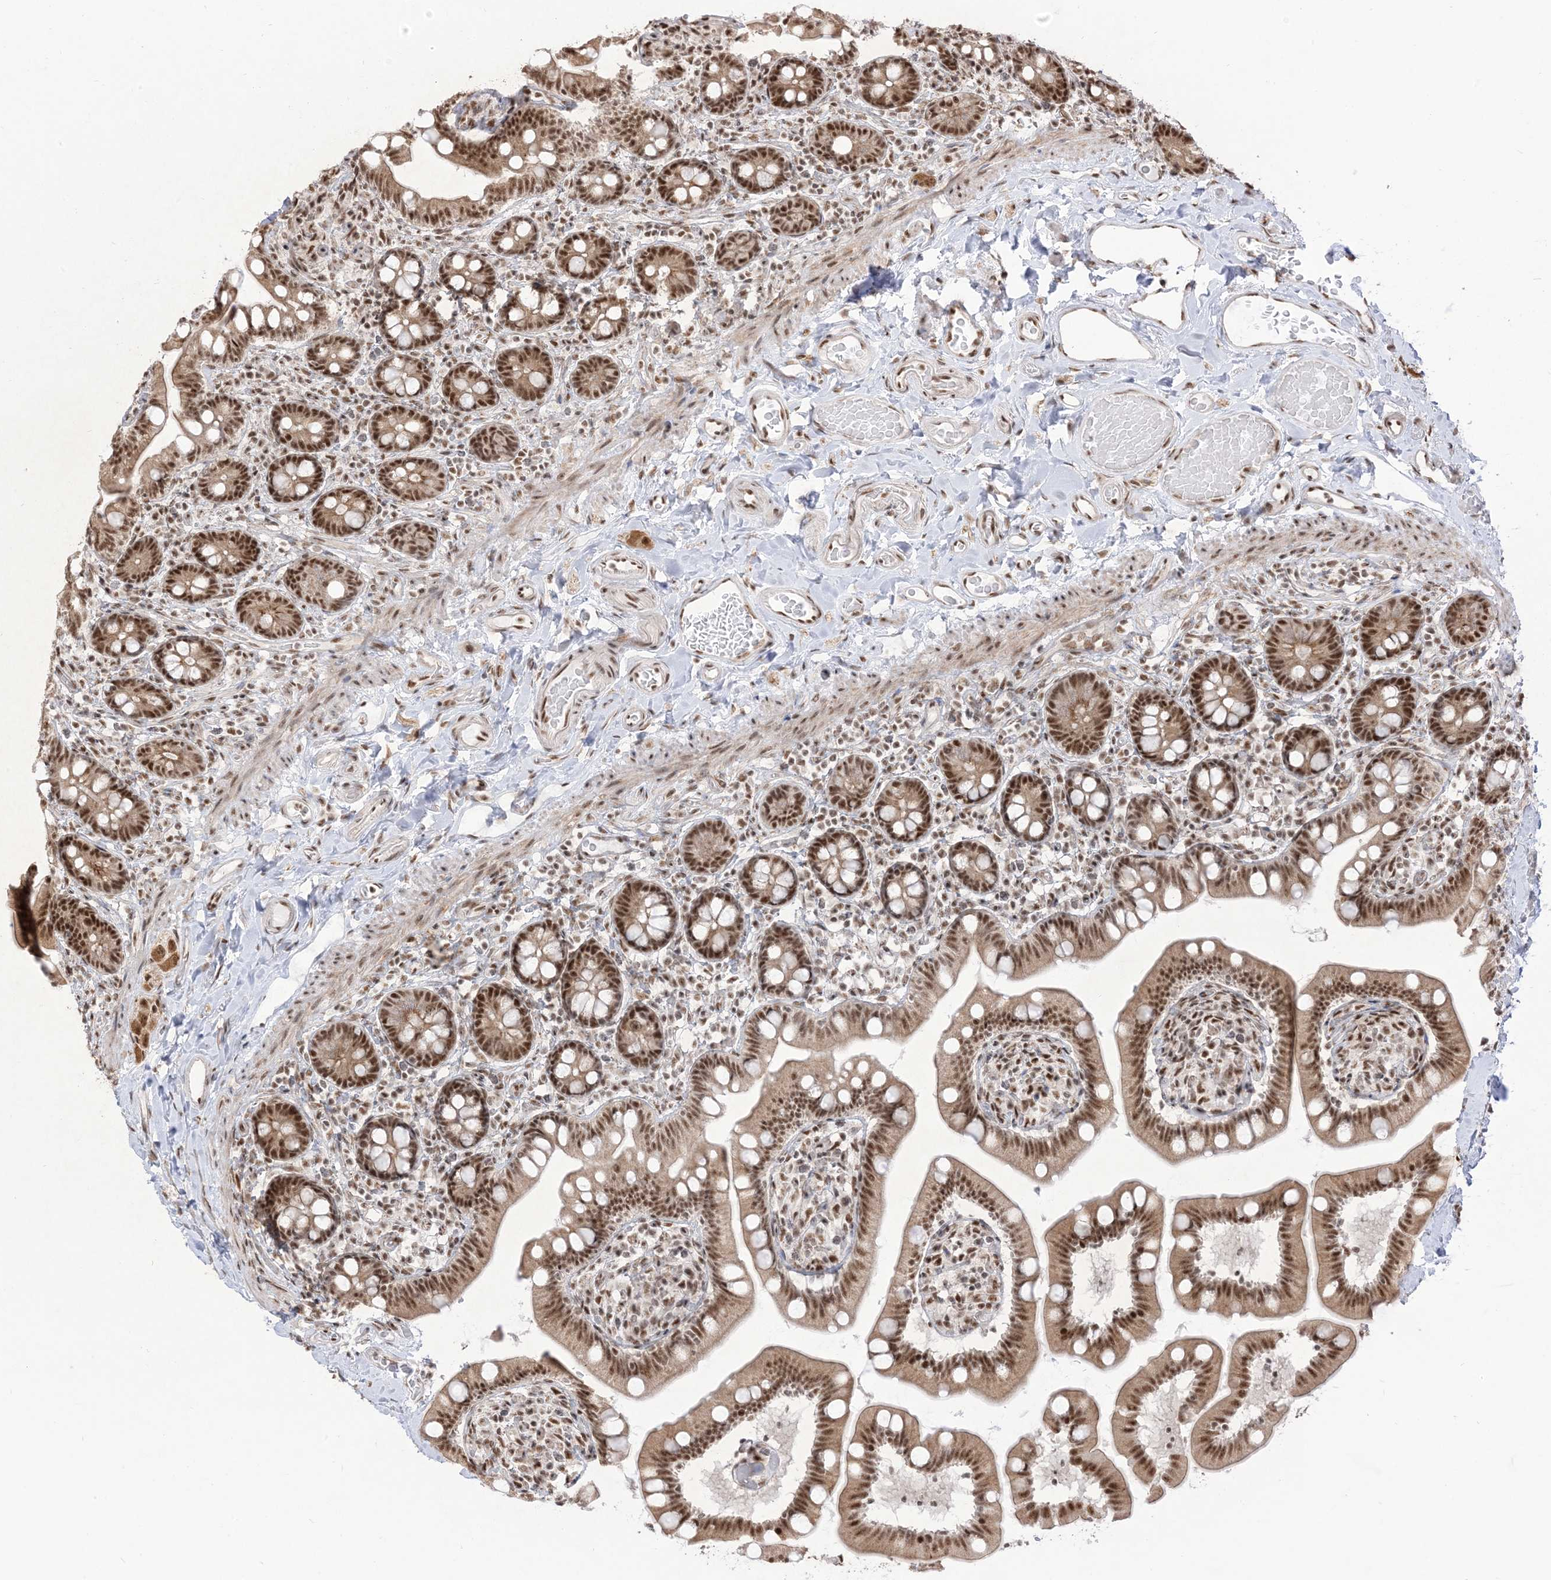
{"staining": {"intensity": "strong", "quantity": ">75%", "location": "cytoplasmic/membranous,nuclear"}, "tissue": "small intestine", "cell_type": "Glandular cells", "image_type": "normal", "snomed": [{"axis": "morphology", "description": "Normal tissue, NOS"}, {"axis": "topography", "description": "Small intestine"}], "caption": "Normal small intestine demonstrates strong cytoplasmic/membranous,nuclear expression in about >75% of glandular cells, visualized by immunohistochemistry. (DAB (3,3'-diaminobenzidine) = brown stain, brightfield microscopy at high magnification).", "gene": "ARGLU1", "patient": {"sex": "female", "age": 64}}